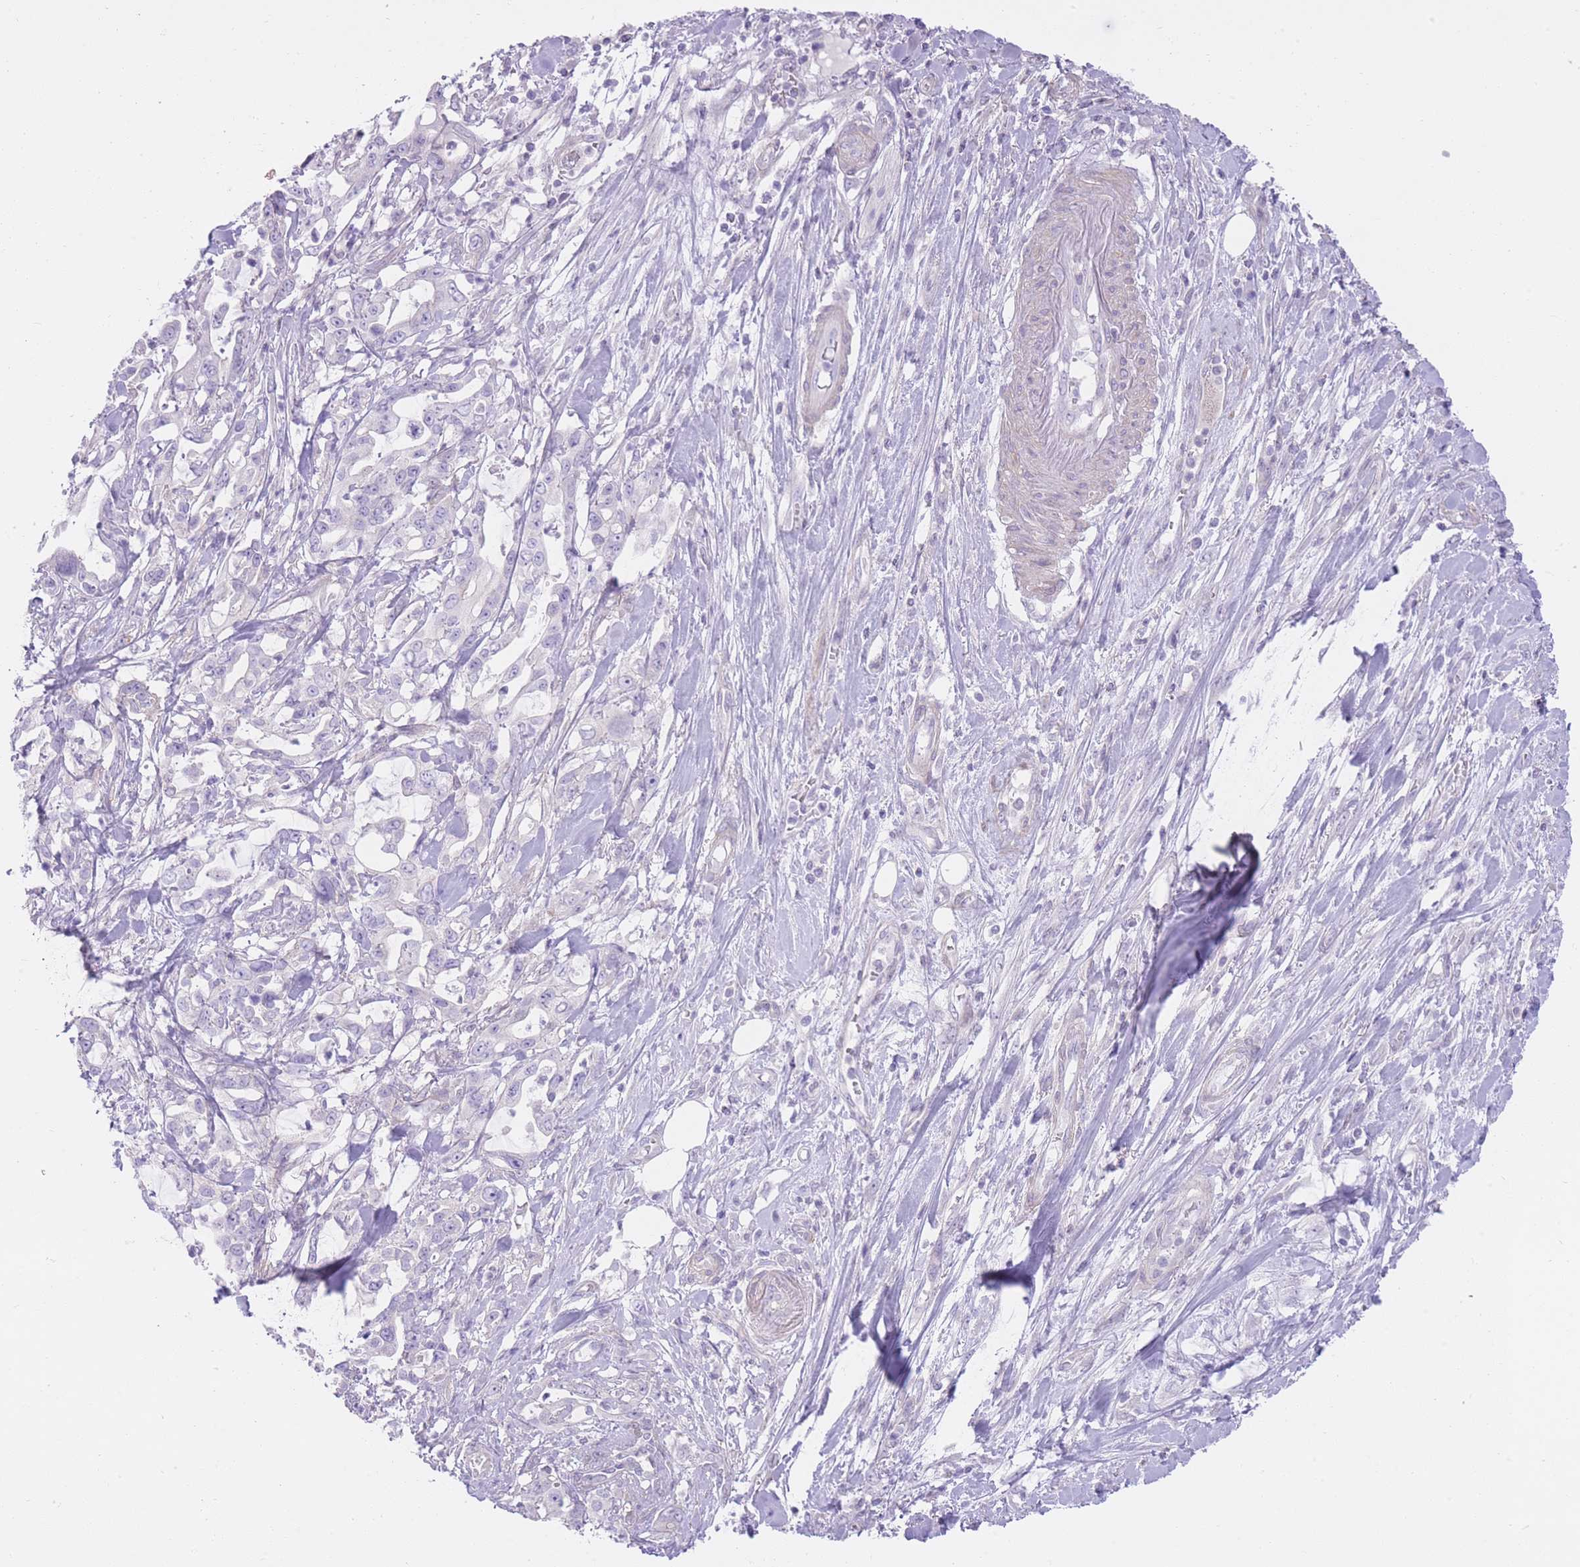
{"staining": {"intensity": "negative", "quantity": "none", "location": "none"}, "tissue": "pancreatic cancer", "cell_type": "Tumor cells", "image_type": "cancer", "snomed": [{"axis": "morphology", "description": "Adenocarcinoma, NOS"}, {"axis": "topography", "description": "Pancreas"}], "caption": "Immunohistochemical staining of human pancreatic cancer (adenocarcinoma) demonstrates no significant expression in tumor cells.", "gene": "OR11H12", "patient": {"sex": "female", "age": 61}}